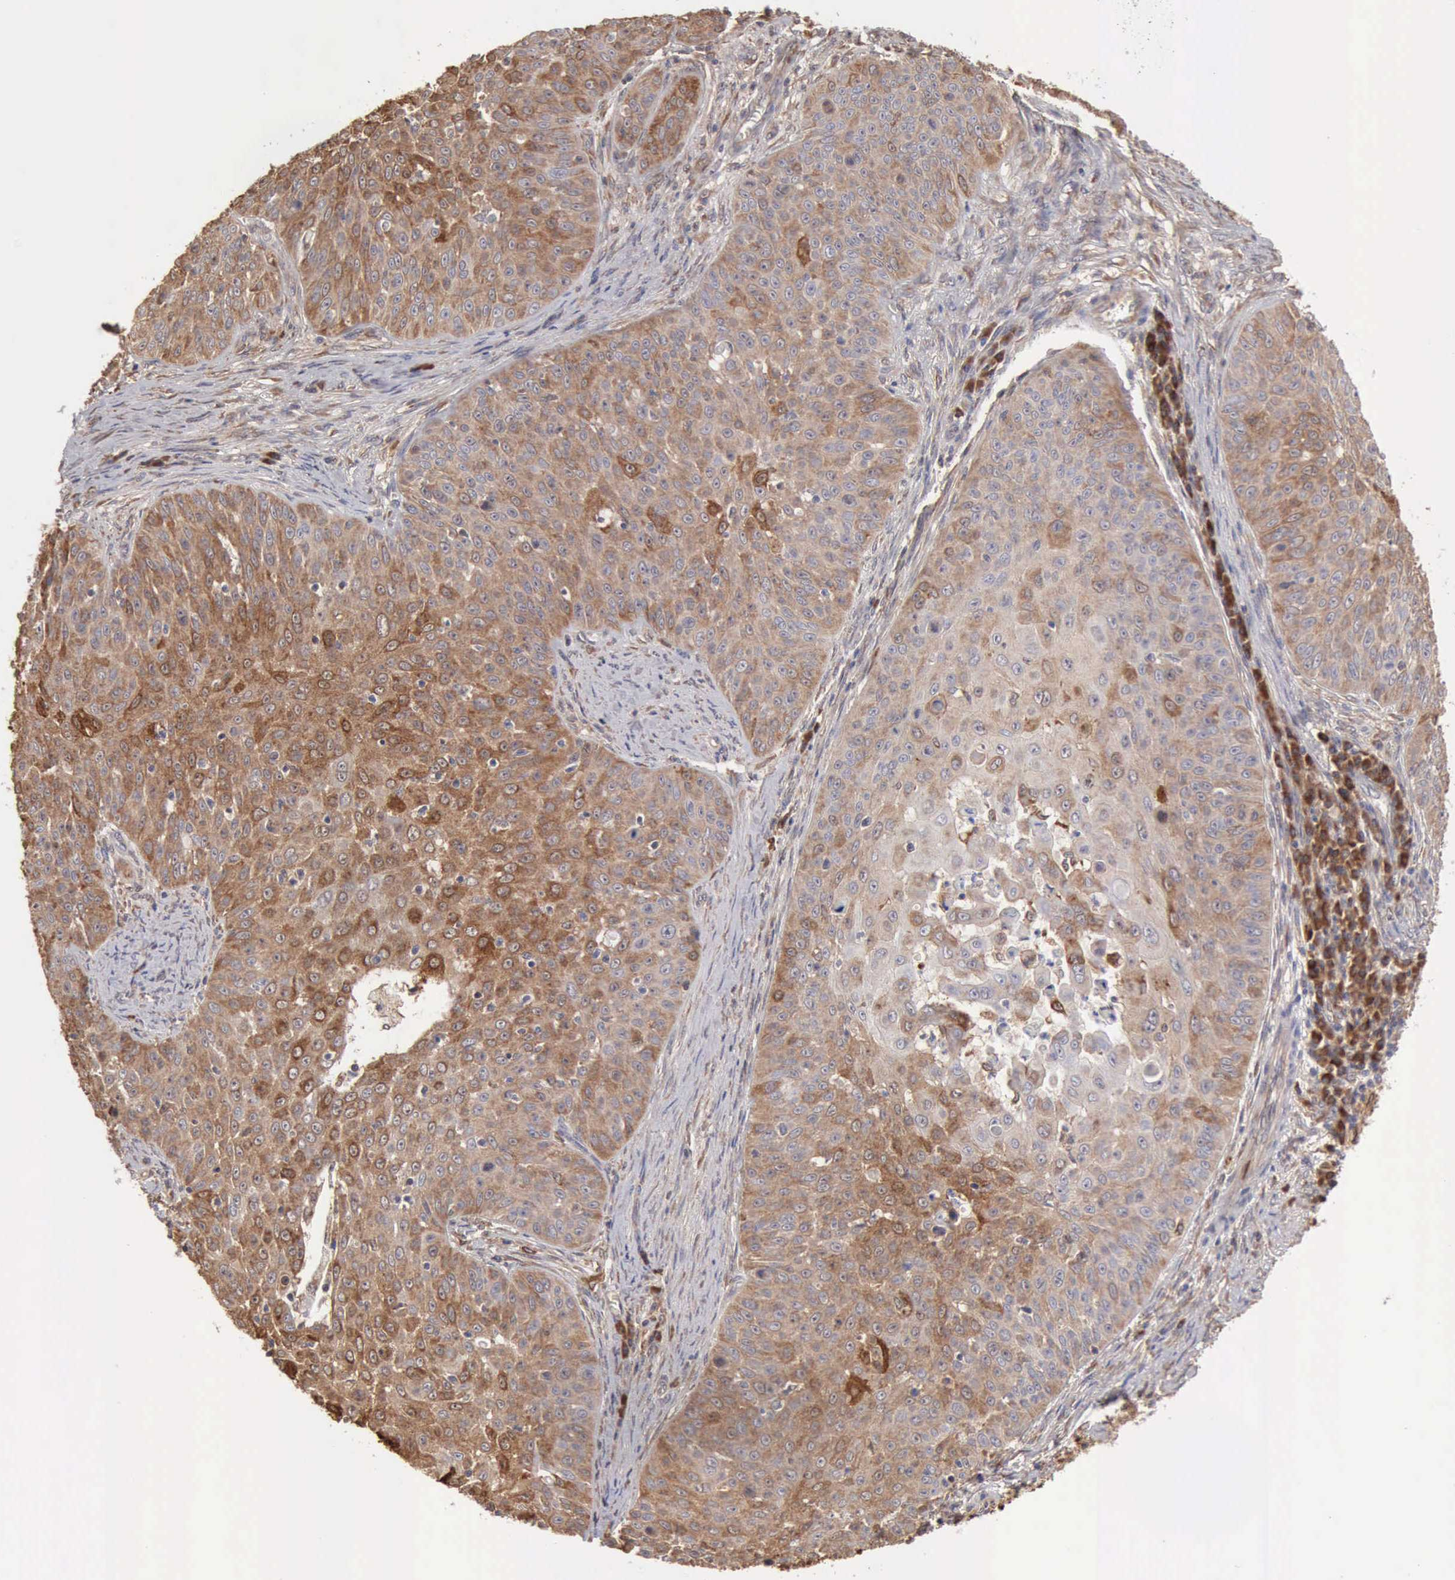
{"staining": {"intensity": "moderate", "quantity": ">75%", "location": "cytoplasmic/membranous"}, "tissue": "skin cancer", "cell_type": "Tumor cells", "image_type": "cancer", "snomed": [{"axis": "morphology", "description": "Squamous cell carcinoma, NOS"}, {"axis": "topography", "description": "Skin"}], "caption": "Skin squamous cell carcinoma was stained to show a protein in brown. There is medium levels of moderate cytoplasmic/membranous positivity in about >75% of tumor cells.", "gene": "APOL2", "patient": {"sex": "male", "age": 82}}